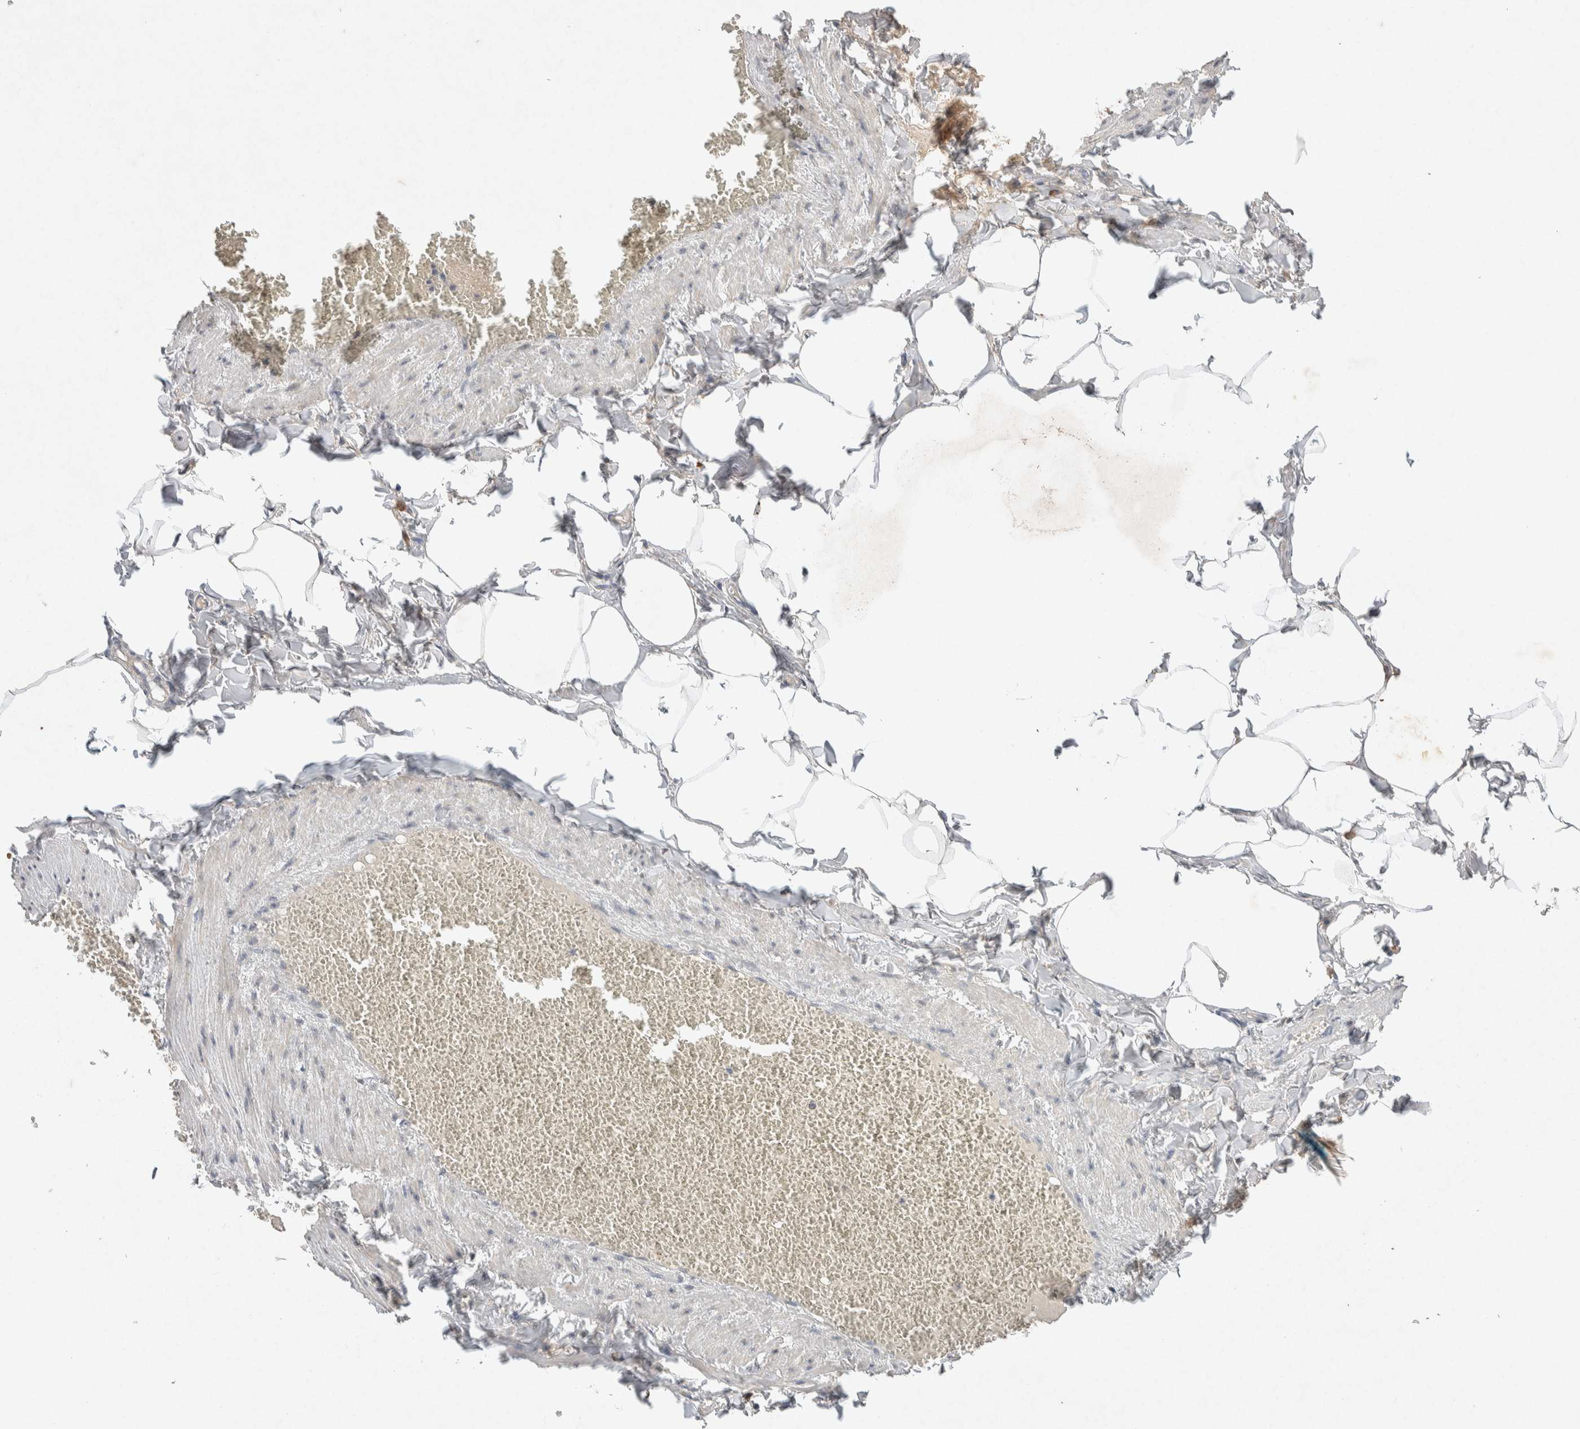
{"staining": {"intensity": "negative", "quantity": "none", "location": "none"}, "tissue": "adipose tissue", "cell_type": "Adipocytes", "image_type": "normal", "snomed": [{"axis": "morphology", "description": "Normal tissue, NOS"}, {"axis": "topography", "description": "Vascular tissue"}], "caption": "This photomicrograph is of unremarkable adipose tissue stained with IHC to label a protein in brown with the nuclei are counter-stained blue. There is no expression in adipocytes. (Brightfield microscopy of DAB (3,3'-diaminobenzidine) immunohistochemistry (IHC) at high magnification).", "gene": "CMTM4", "patient": {"sex": "male", "age": 41}}